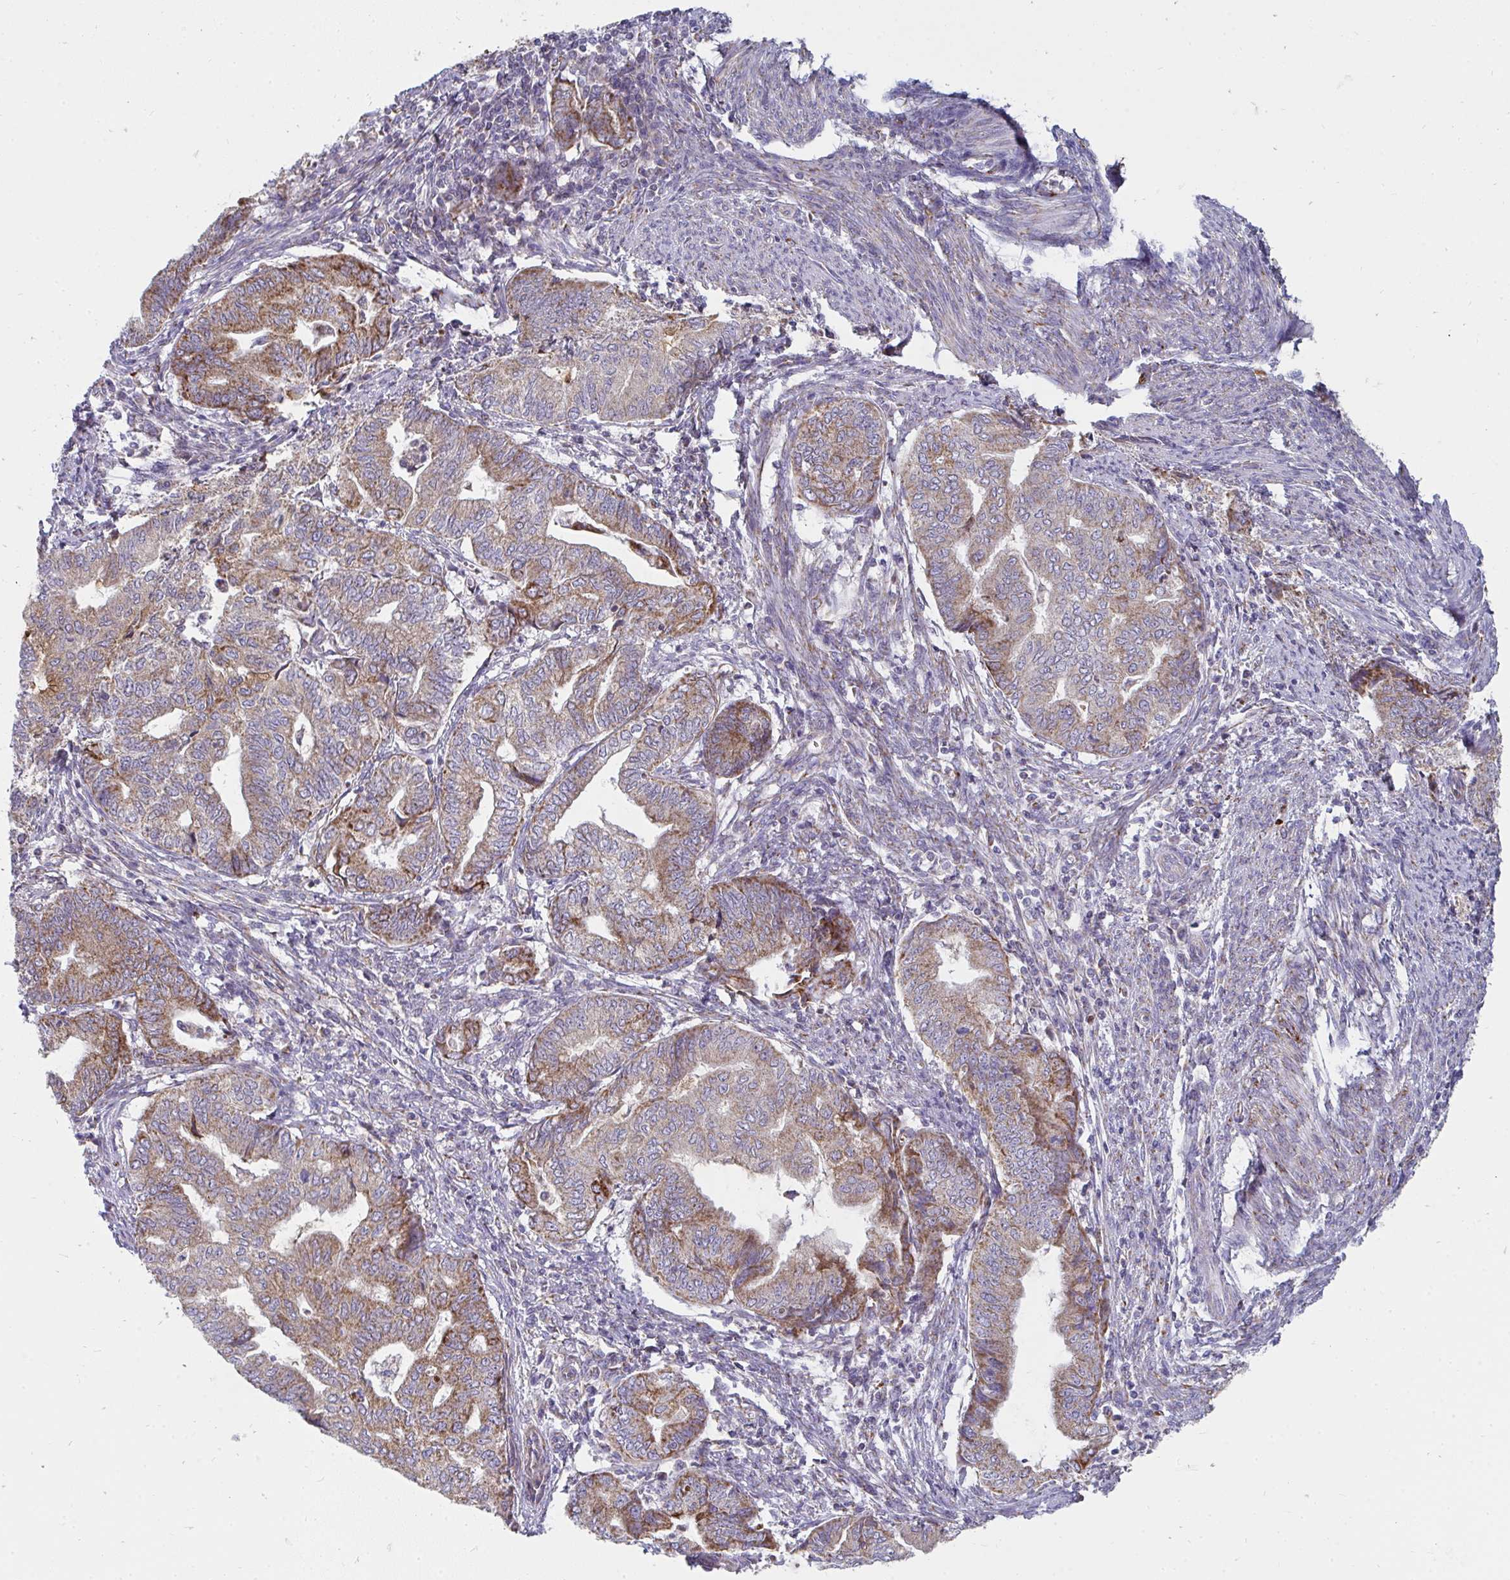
{"staining": {"intensity": "moderate", "quantity": ">75%", "location": "cytoplasmic/membranous"}, "tissue": "endometrial cancer", "cell_type": "Tumor cells", "image_type": "cancer", "snomed": [{"axis": "morphology", "description": "Adenocarcinoma, NOS"}, {"axis": "topography", "description": "Endometrium"}], "caption": "Endometrial cancer (adenocarcinoma) was stained to show a protein in brown. There is medium levels of moderate cytoplasmic/membranous expression in approximately >75% of tumor cells.", "gene": "FAHD1", "patient": {"sex": "female", "age": 79}}